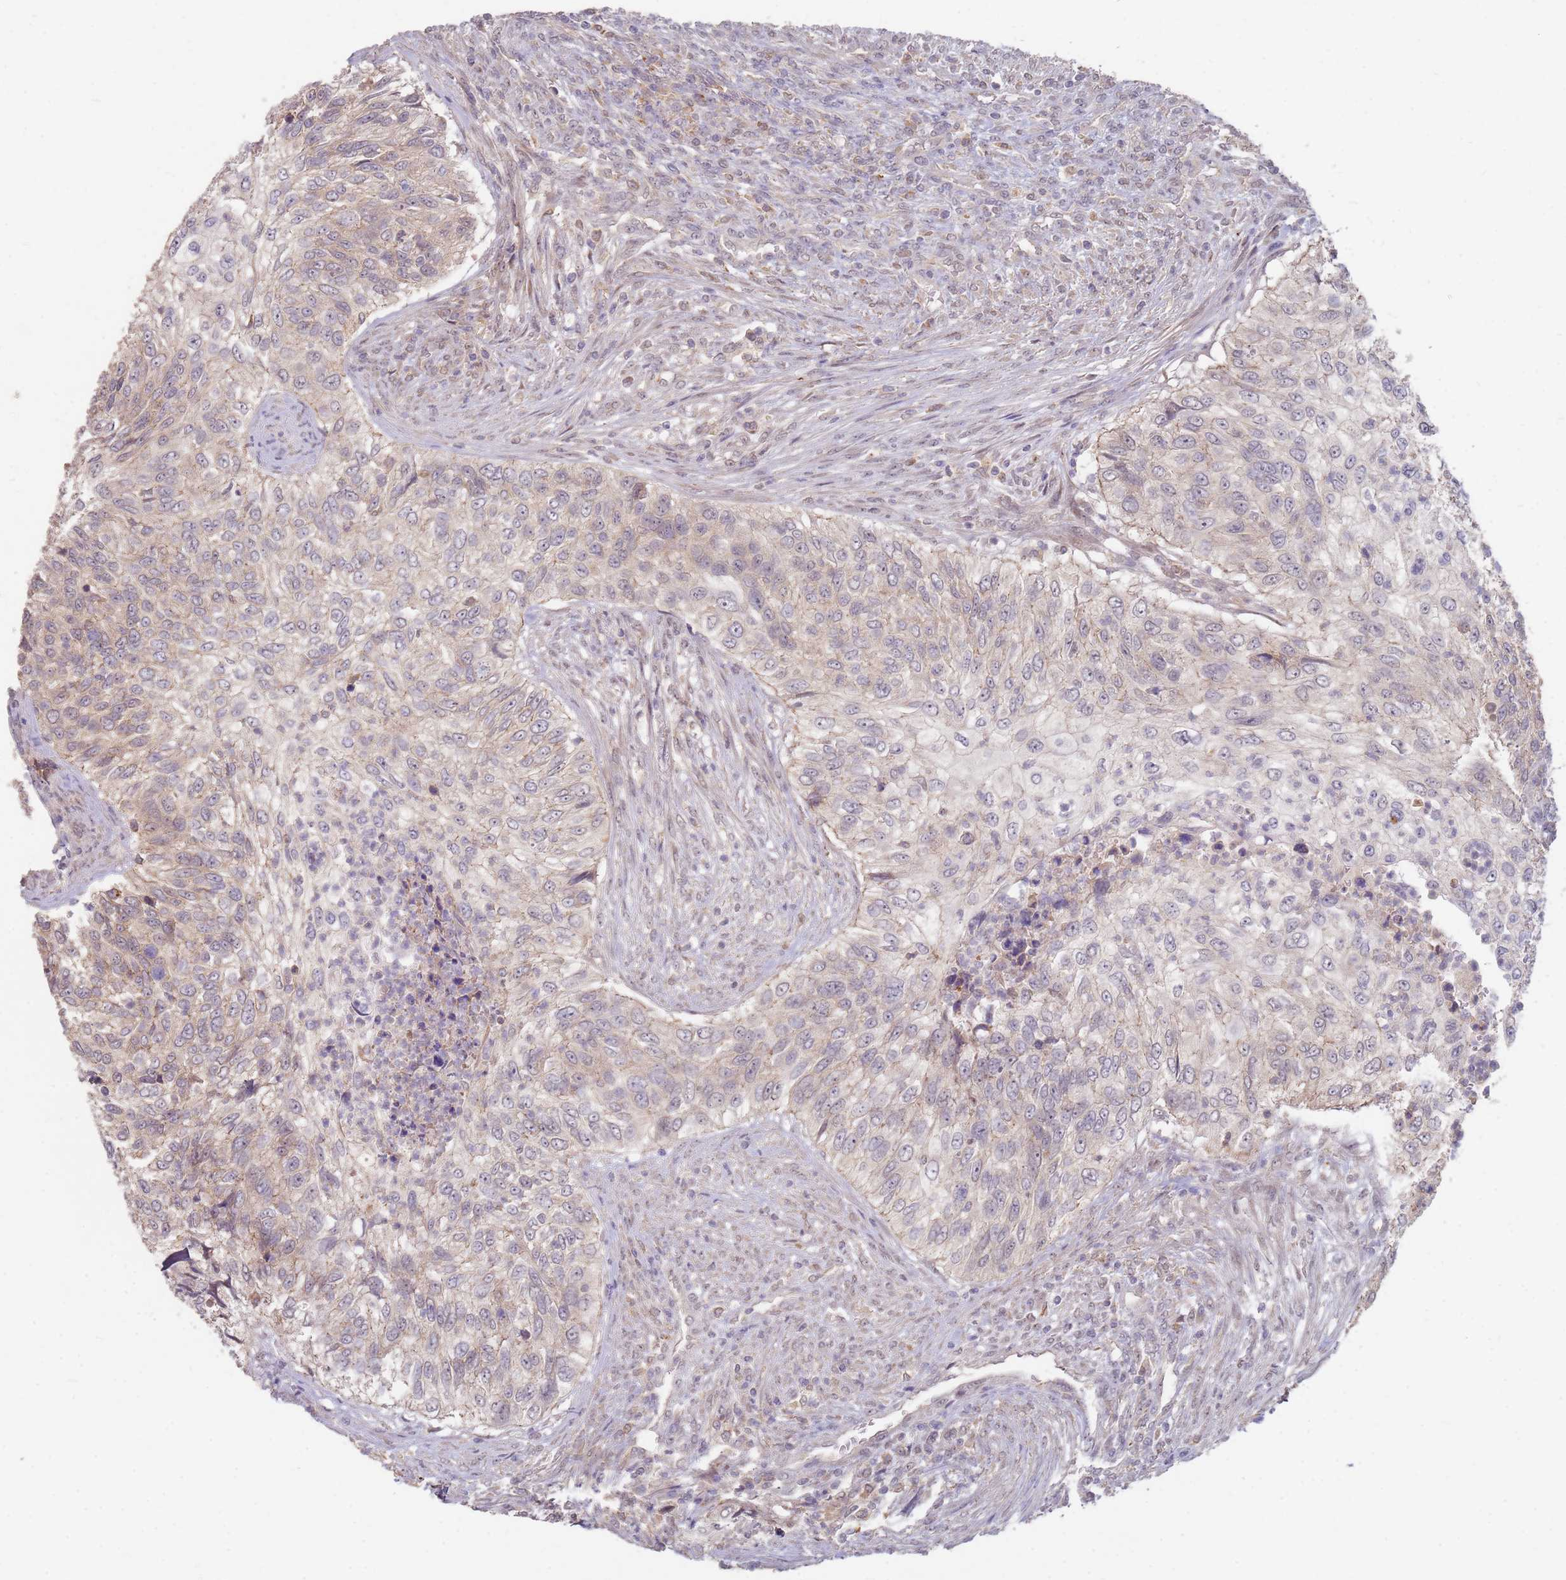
{"staining": {"intensity": "weak", "quantity": "<25%", "location": "cytoplasmic/membranous"}, "tissue": "urothelial cancer", "cell_type": "Tumor cells", "image_type": "cancer", "snomed": [{"axis": "morphology", "description": "Urothelial carcinoma, High grade"}, {"axis": "topography", "description": "Urinary bladder"}], "caption": "There is no significant staining in tumor cells of urothelial carcinoma (high-grade).", "gene": "MPEG1", "patient": {"sex": "female", "age": 60}}